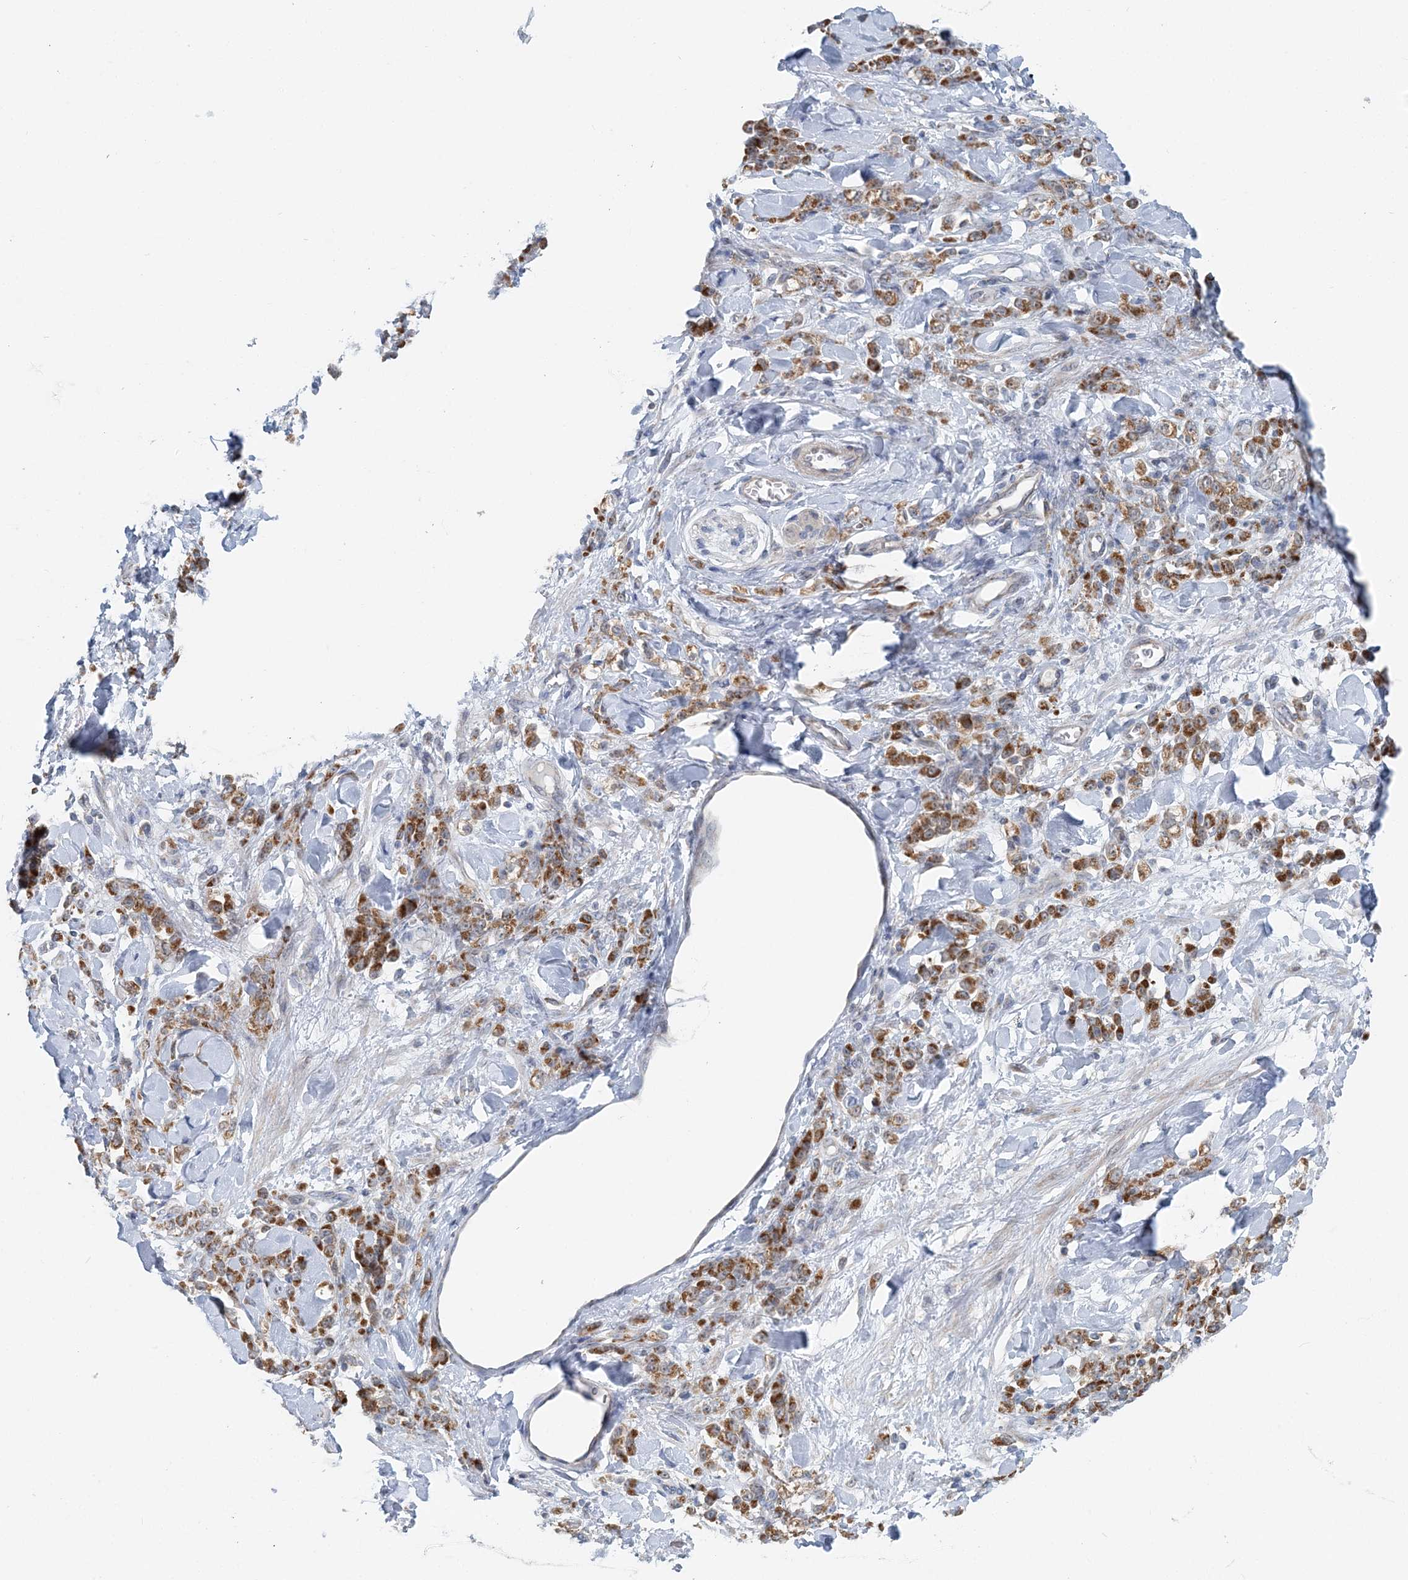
{"staining": {"intensity": "strong", "quantity": ">75%", "location": "cytoplasmic/membranous"}, "tissue": "stomach cancer", "cell_type": "Tumor cells", "image_type": "cancer", "snomed": [{"axis": "morphology", "description": "Normal tissue, NOS"}, {"axis": "morphology", "description": "Adenocarcinoma, NOS"}, {"axis": "topography", "description": "Stomach"}], "caption": "Brown immunohistochemical staining in stomach cancer shows strong cytoplasmic/membranous expression in about >75% of tumor cells.", "gene": "RNF150", "patient": {"sex": "male", "age": 82}}